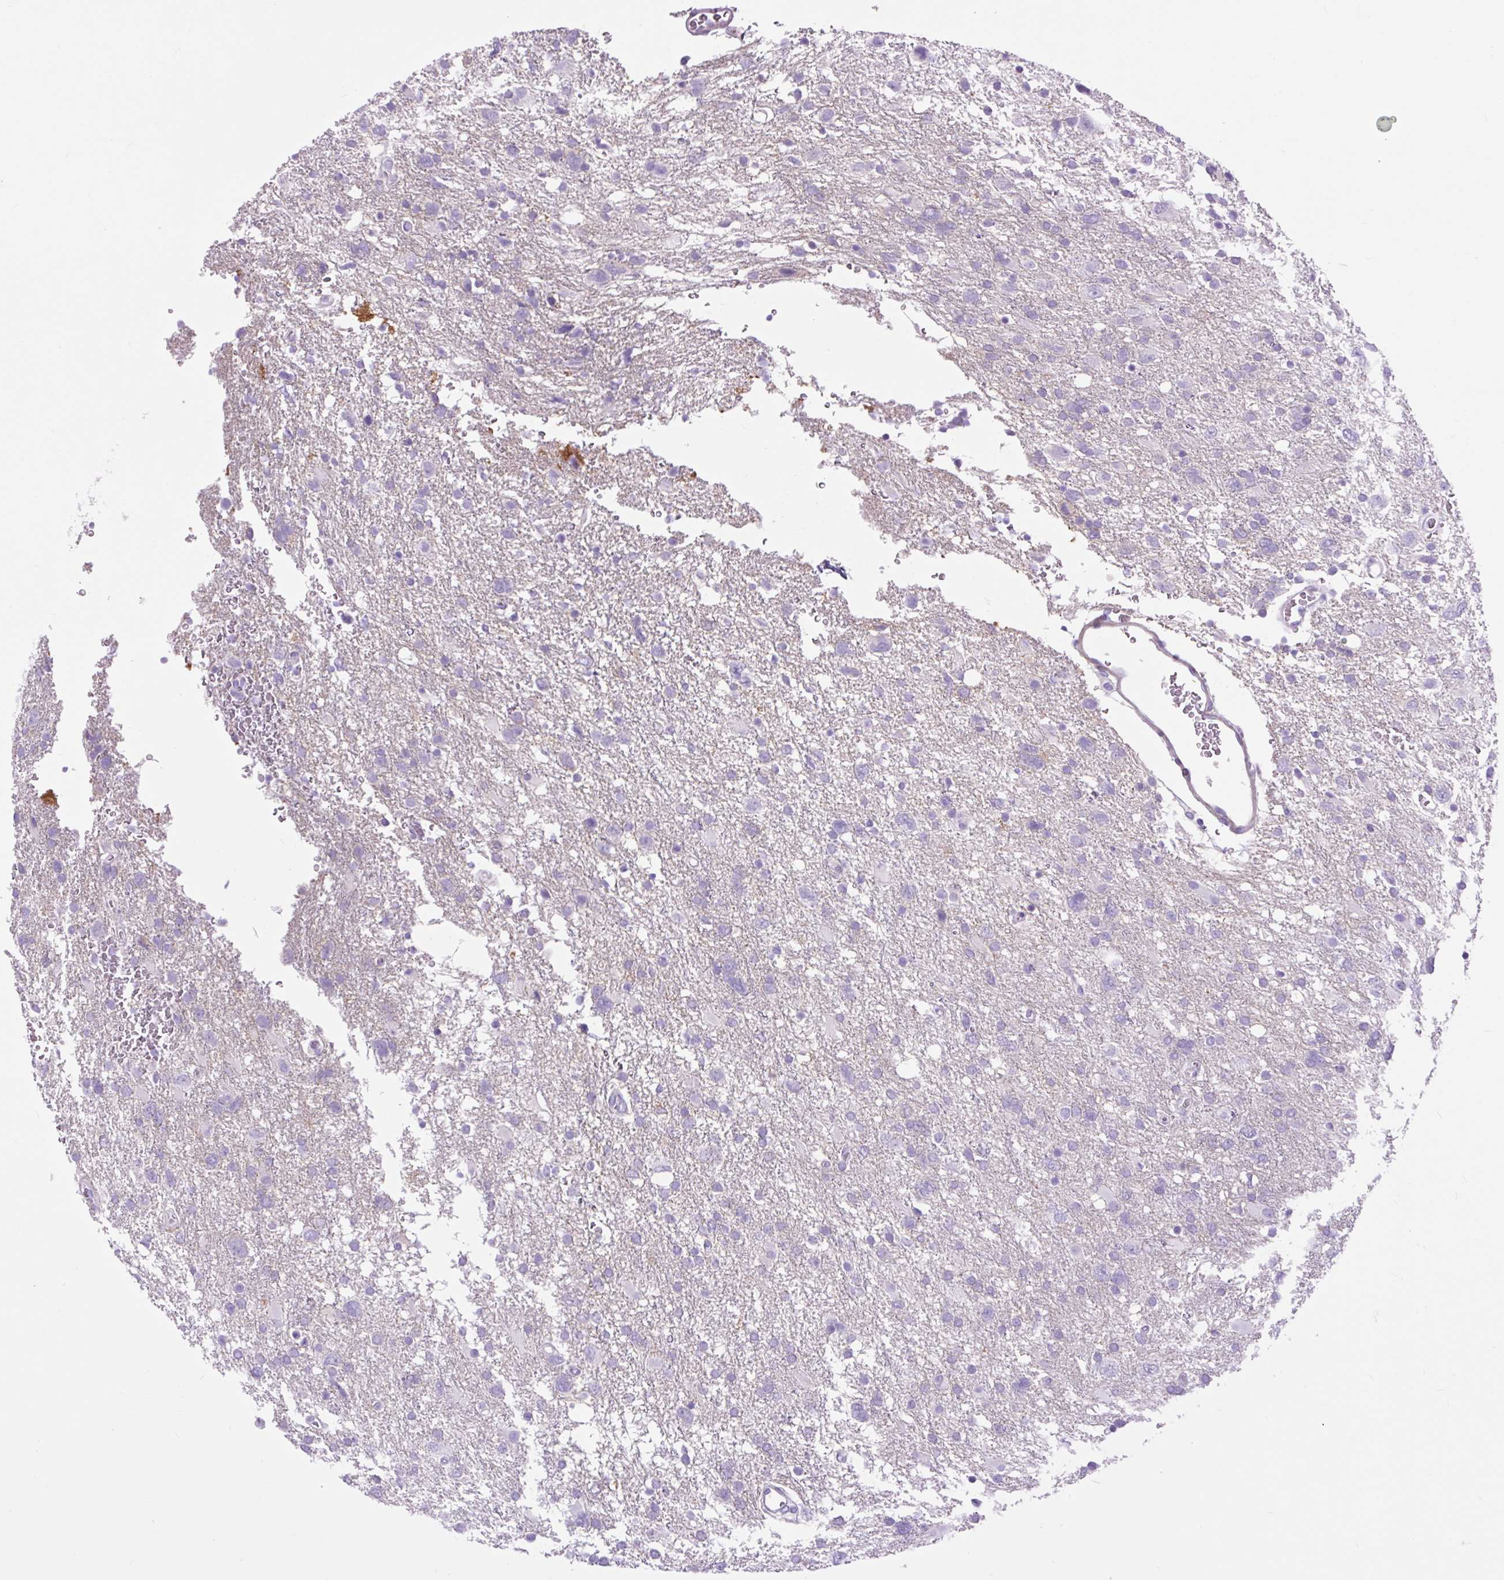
{"staining": {"intensity": "negative", "quantity": "none", "location": "none"}, "tissue": "glioma", "cell_type": "Tumor cells", "image_type": "cancer", "snomed": [{"axis": "morphology", "description": "Glioma, malignant, High grade"}, {"axis": "topography", "description": "Brain"}], "caption": "DAB (3,3'-diaminobenzidine) immunohistochemical staining of malignant high-grade glioma reveals no significant staining in tumor cells.", "gene": "DPP6", "patient": {"sex": "male", "age": 61}}